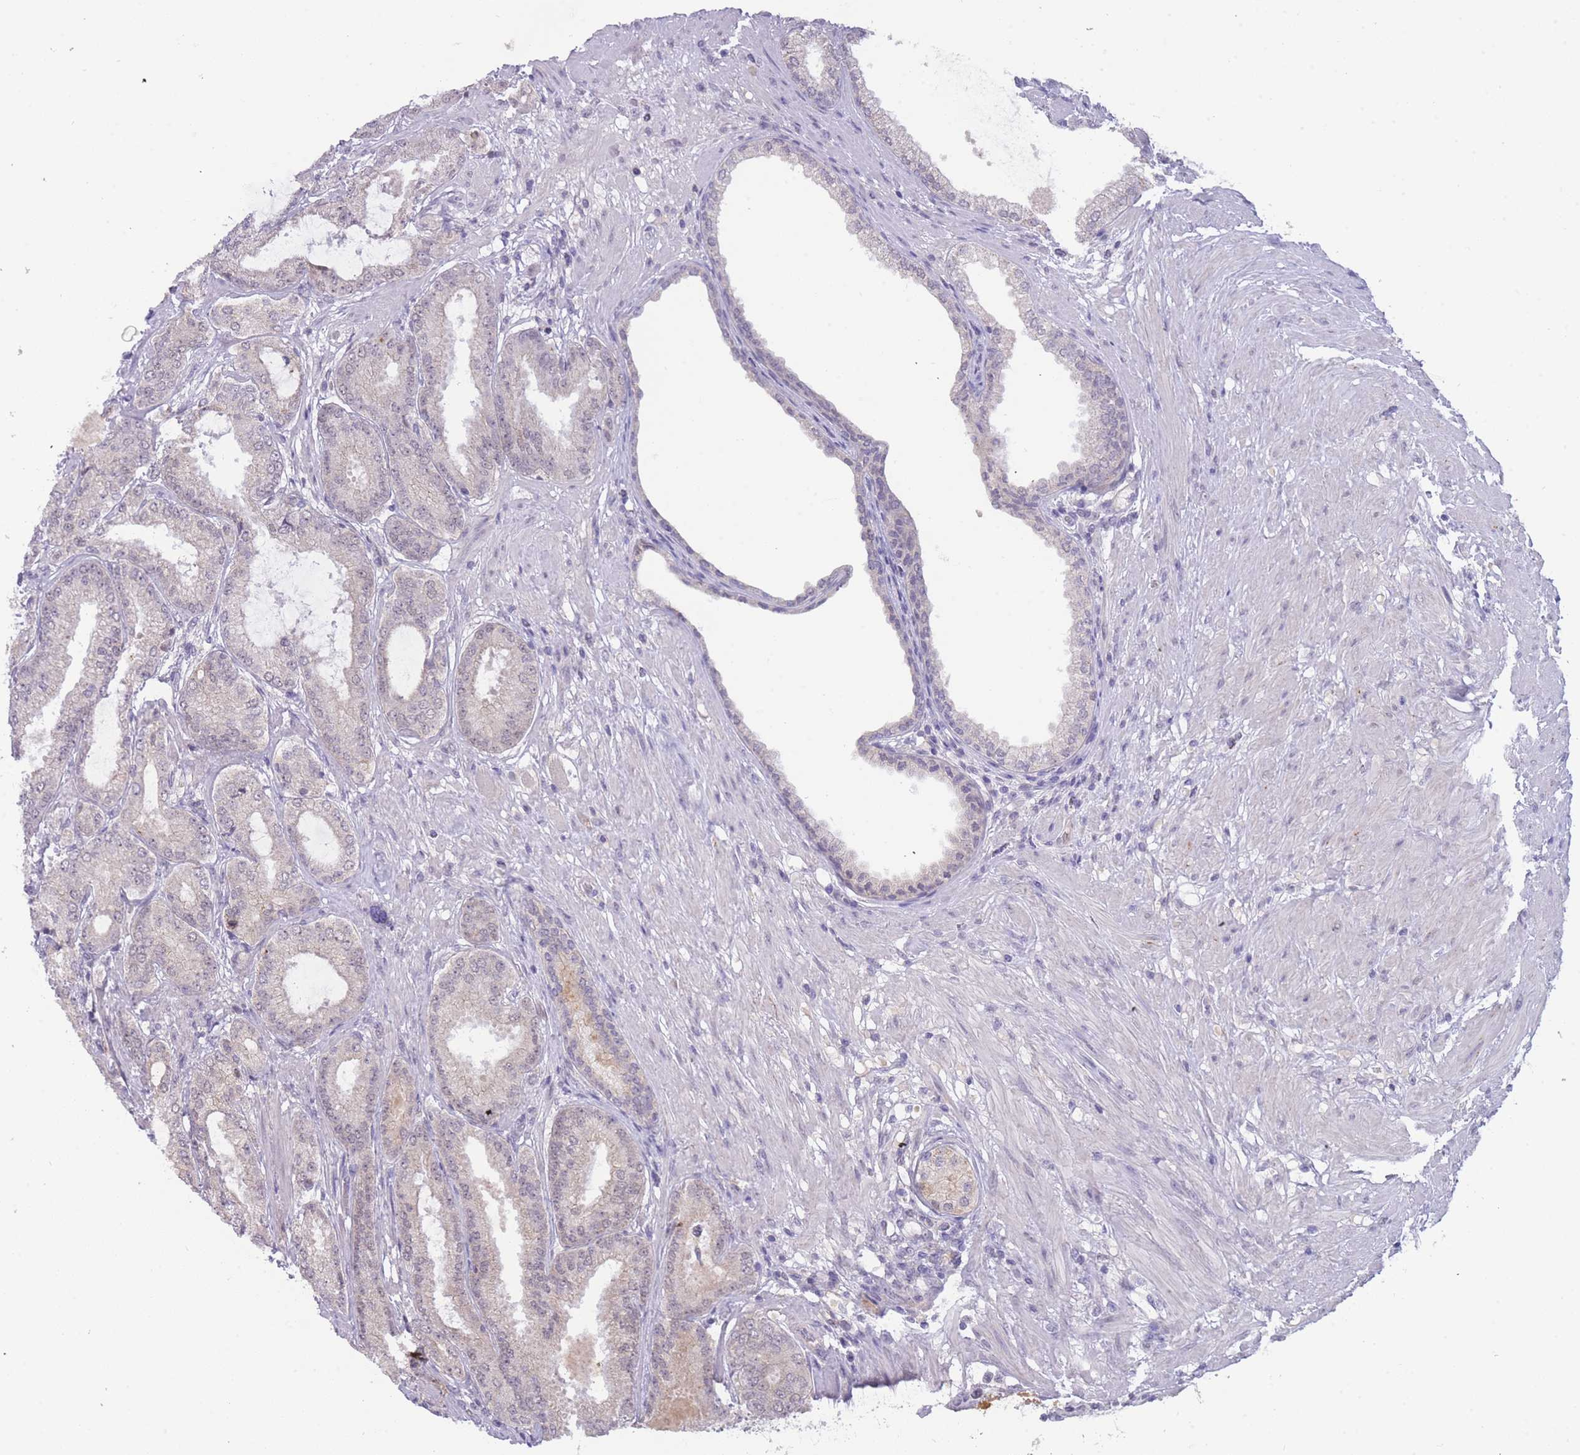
{"staining": {"intensity": "weak", "quantity": "<25%", "location": "nuclear"}, "tissue": "prostate cancer", "cell_type": "Tumor cells", "image_type": "cancer", "snomed": [{"axis": "morphology", "description": "Adenocarcinoma, High grade"}, {"axis": "topography", "description": "Prostate"}], "caption": "Human prostate cancer stained for a protein using IHC shows no staining in tumor cells.", "gene": "GOLGA6L25", "patient": {"sex": "male", "age": 71}}